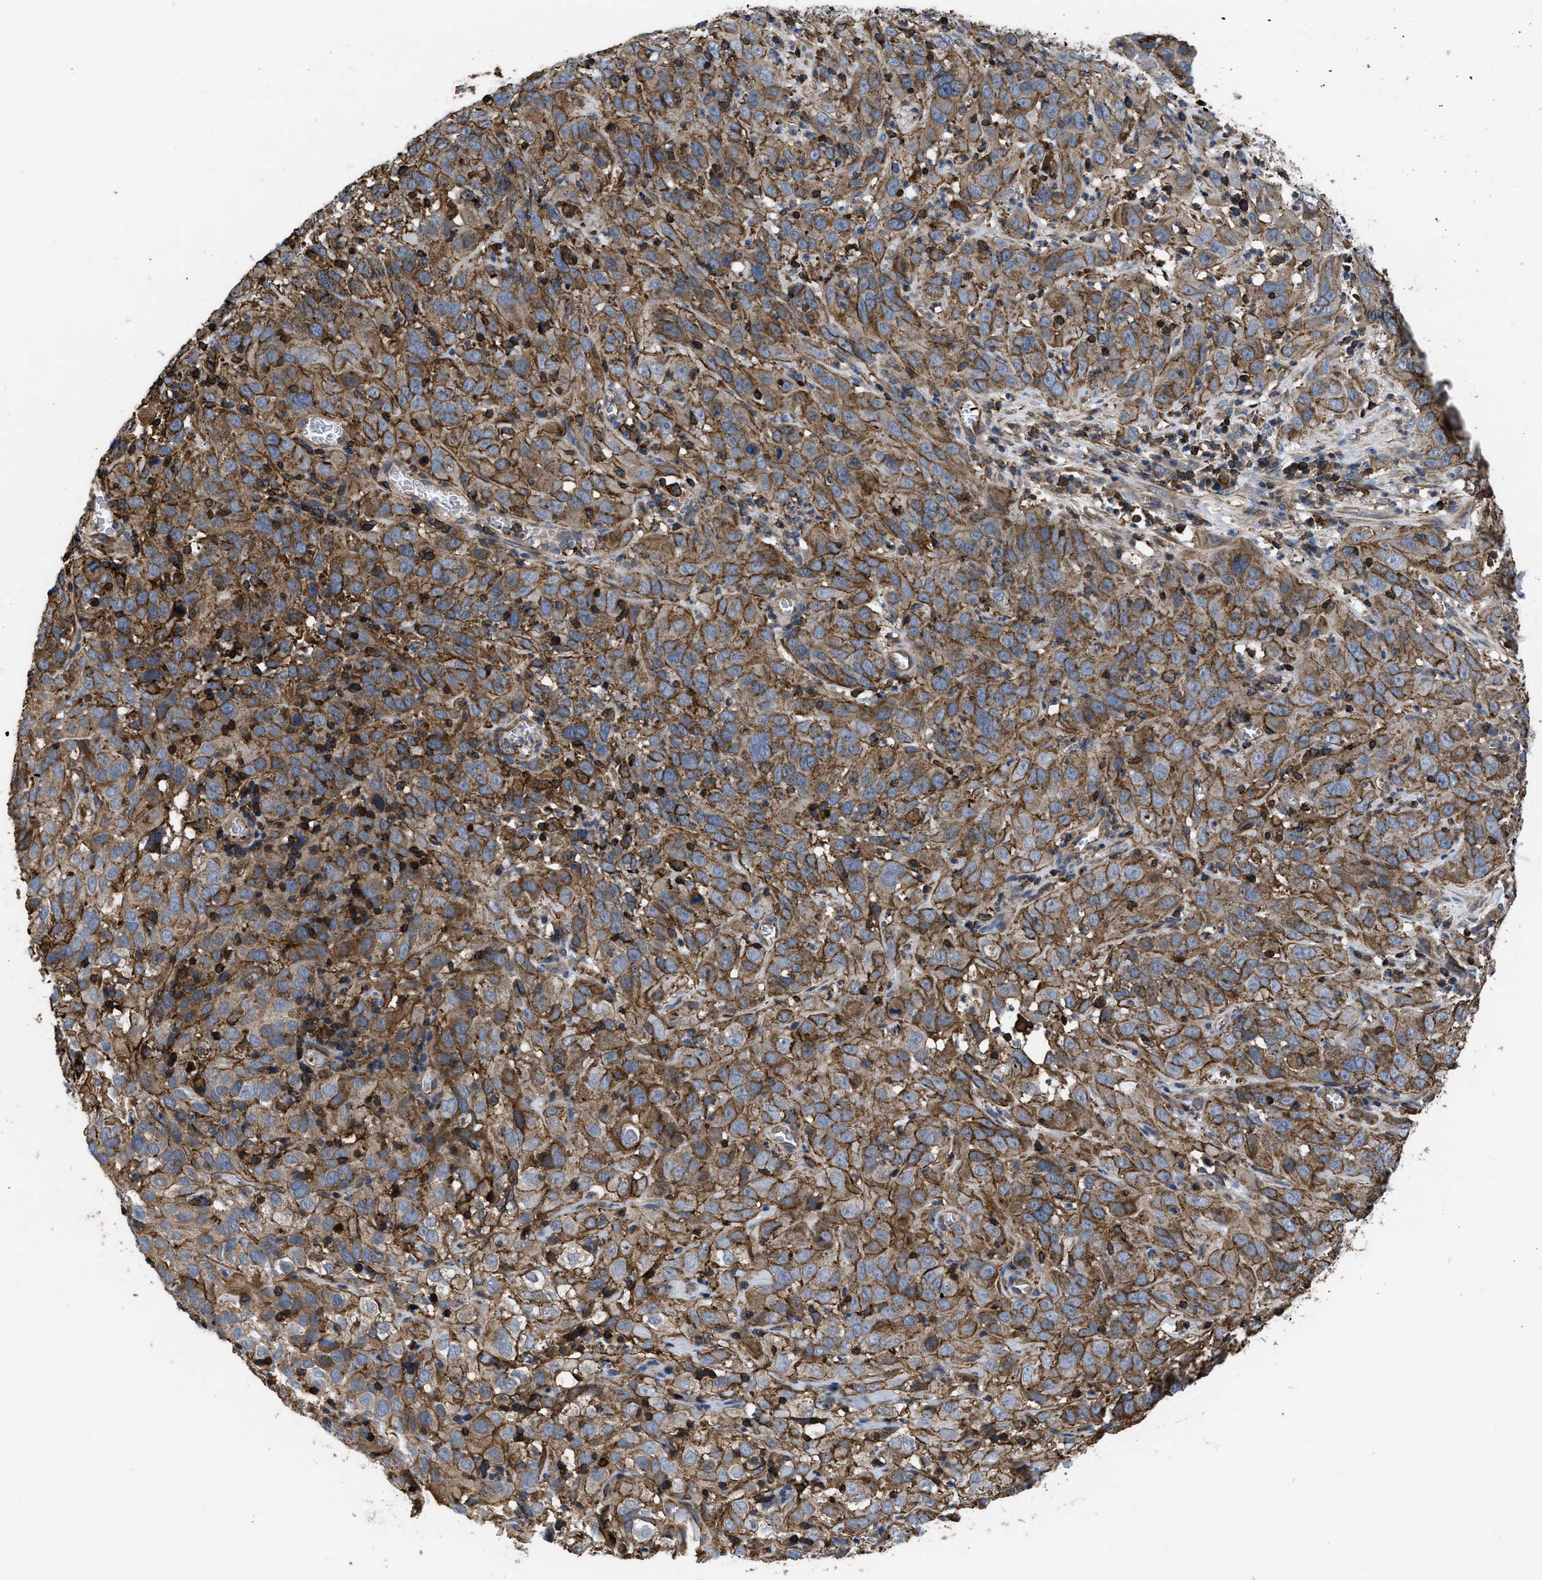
{"staining": {"intensity": "moderate", "quantity": ">75%", "location": "cytoplasmic/membranous"}, "tissue": "cervical cancer", "cell_type": "Tumor cells", "image_type": "cancer", "snomed": [{"axis": "morphology", "description": "Squamous cell carcinoma, NOS"}, {"axis": "topography", "description": "Cervix"}], "caption": "Cervical cancer stained with a brown dye shows moderate cytoplasmic/membranous positive expression in about >75% of tumor cells.", "gene": "SCUBE2", "patient": {"sex": "female", "age": 32}}